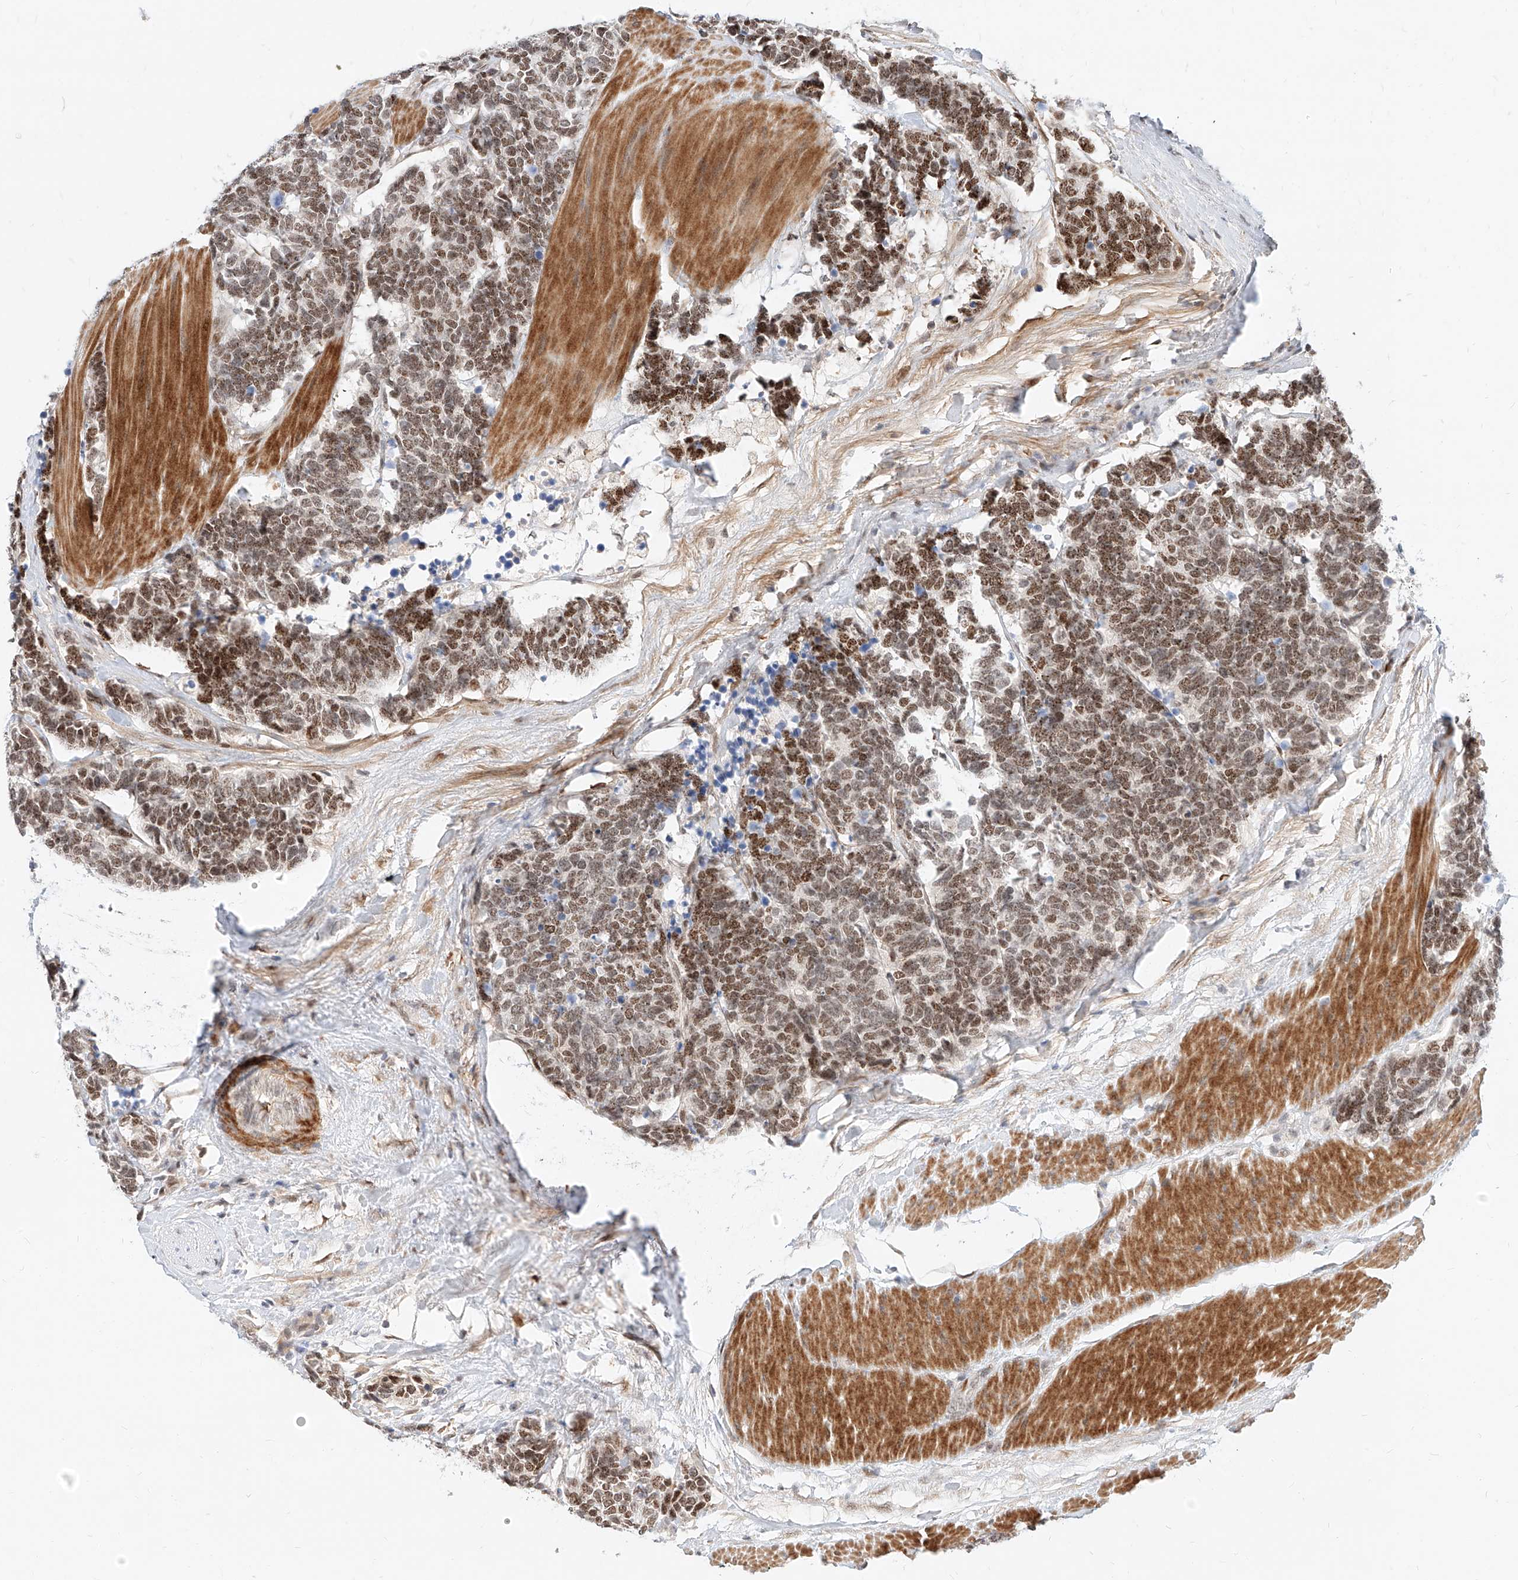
{"staining": {"intensity": "moderate", "quantity": ">75%", "location": "nuclear"}, "tissue": "carcinoid", "cell_type": "Tumor cells", "image_type": "cancer", "snomed": [{"axis": "morphology", "description": "Carcinoma, NOS"}, {"axis": "morphology", "description": "Carcinoid, malignant, NOS"}, {"axis": "topography", "description": "Urinary bladder"}], "caption": "High-power microscopy captured an immunohistochemistry histopathology image of malignant carcinoid, revealing moderate nuclear expression in approximately >75% of tumor cells.", "gene": "CBX8", "patient": {"sex": "male", "age": 57}}